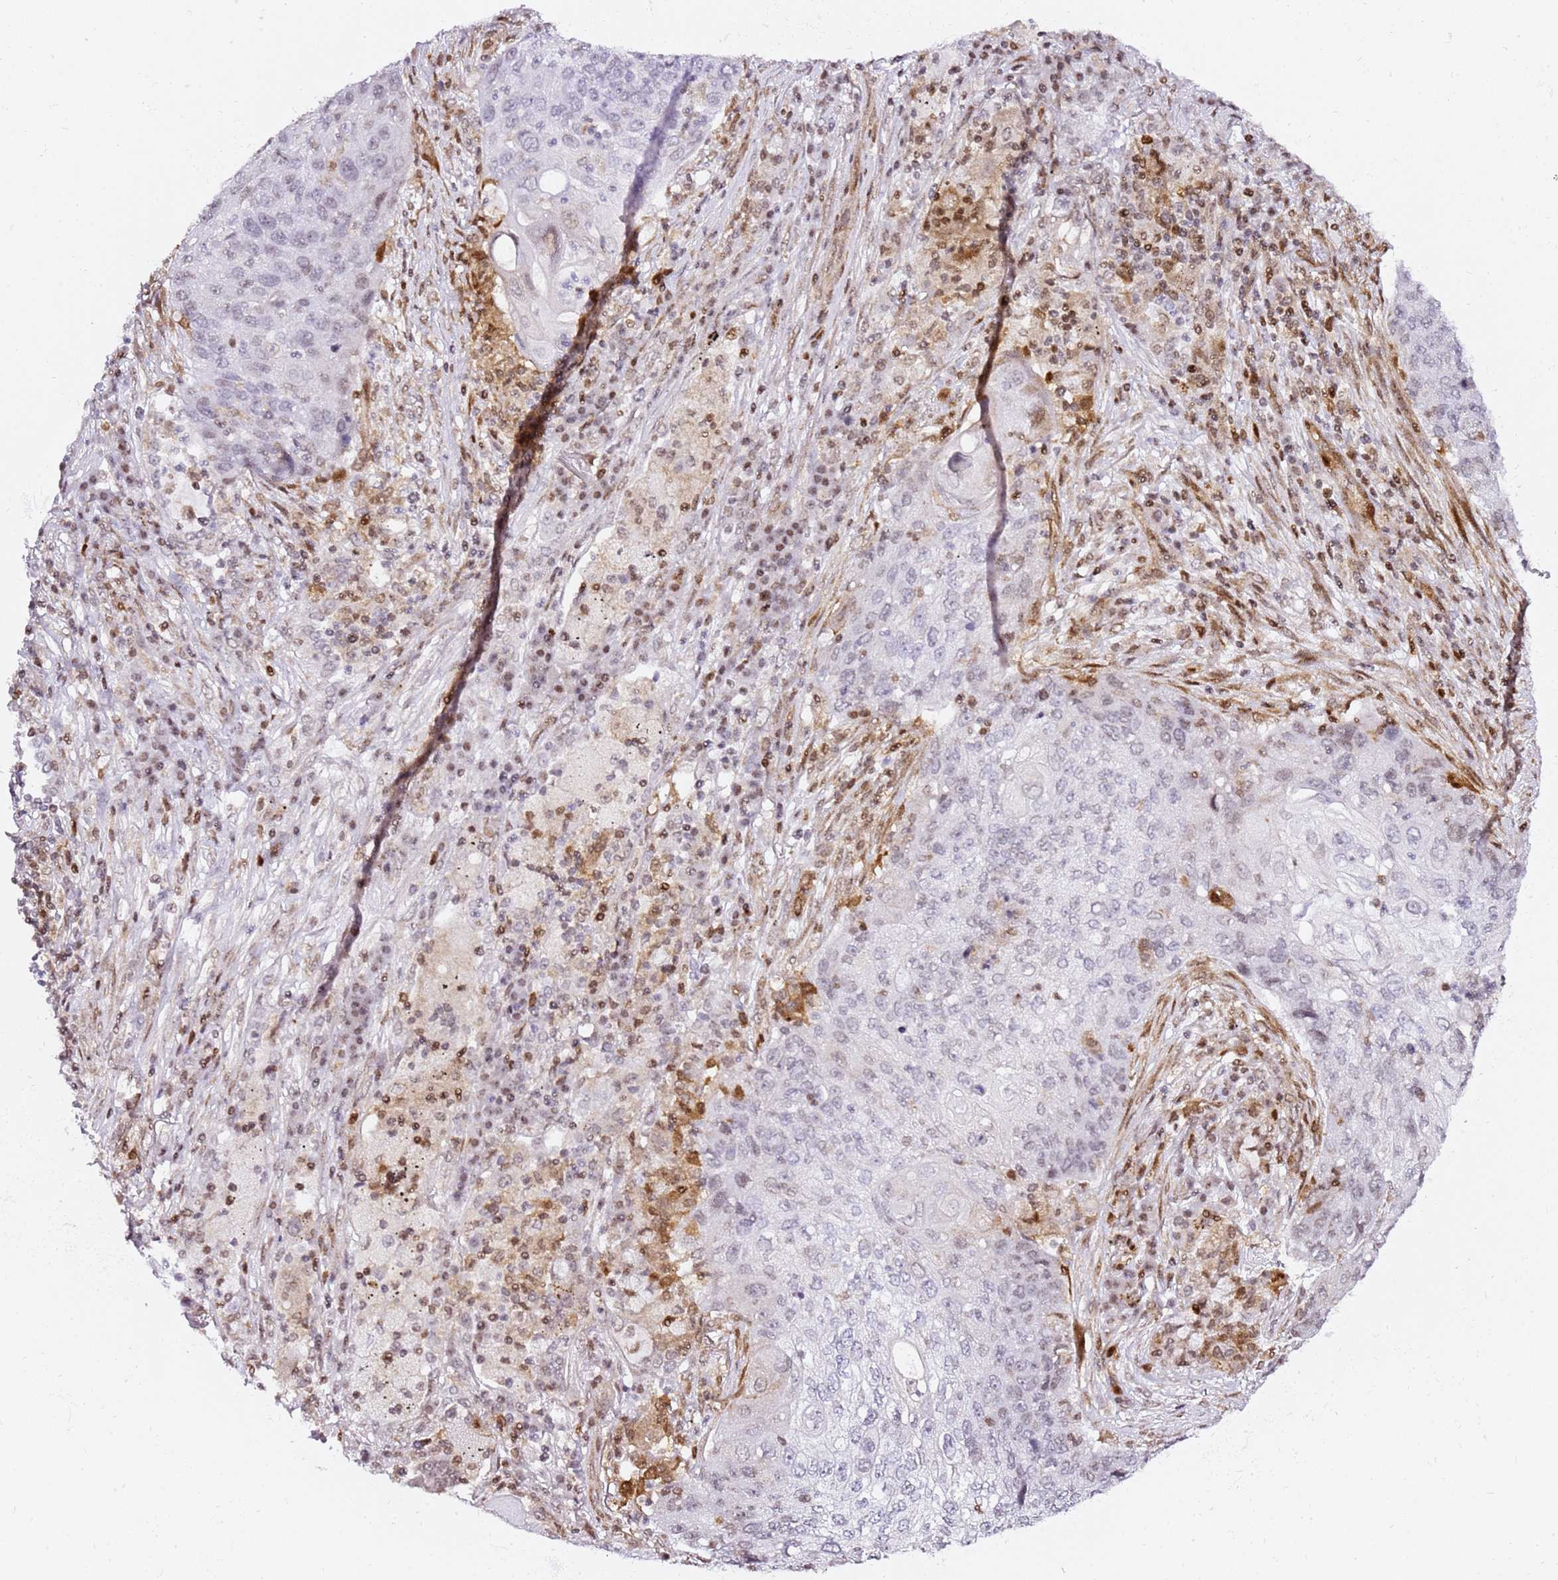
{"staining": {"intensity": "negative", "quantity": "none", "location": "none"}, "tissue": "lung cancer", "cell_type": "Tumor cells", "image_type": "cancer", "snomed": [{"axis": "morphology", "description": "Squamous cell carcinoma, NOS"}, {"axis": "topography", "description": "Lung"}], "caption": "The immunohistochemistry (IHC) micrograph has no significant staining in tumor cells of lung cancer (squamous cell carcinoma) tissue.", "gene": "GBP2", "patient": {"sex": "female", "age": 63}}